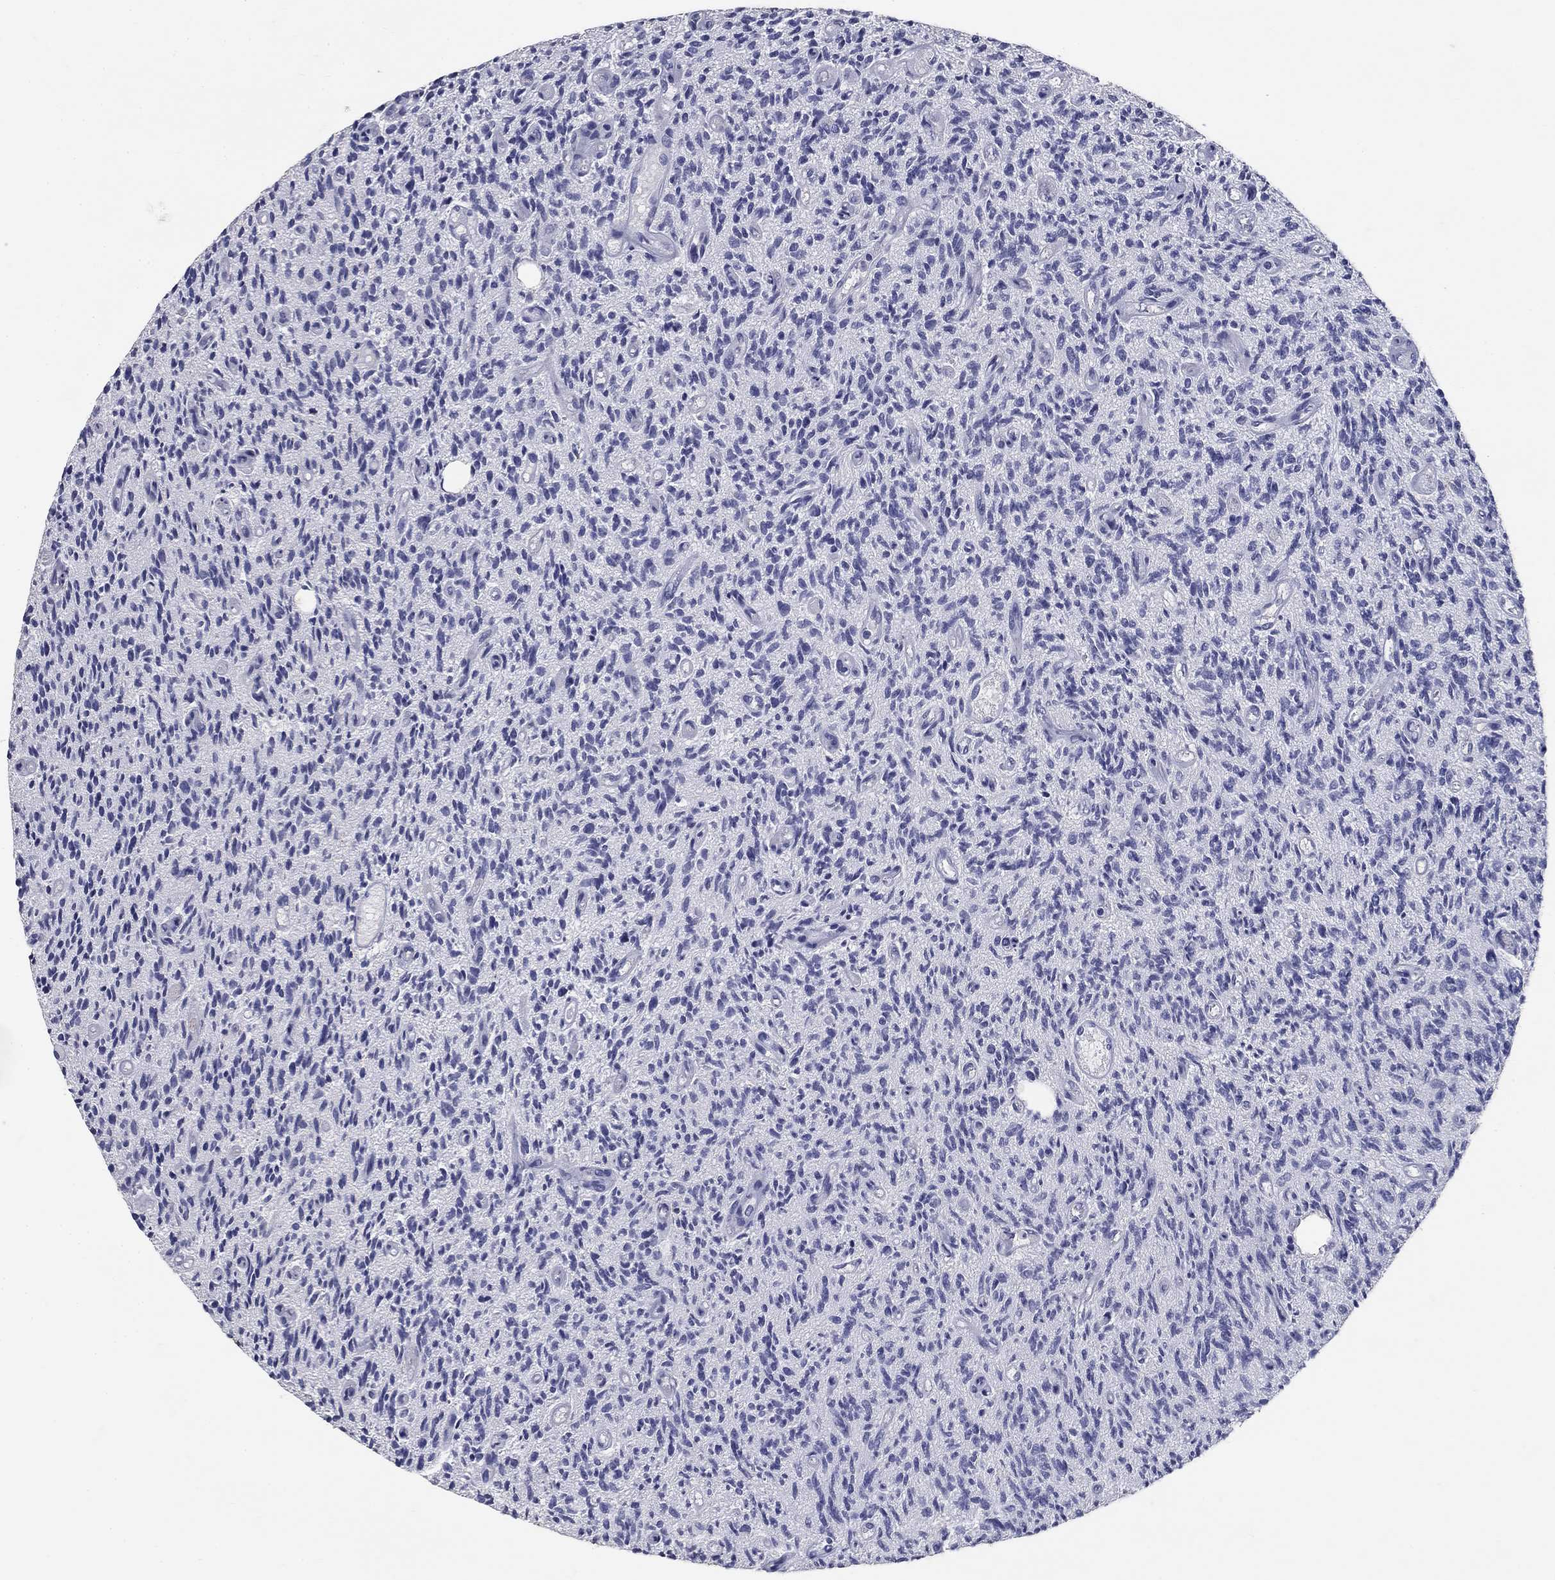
{"staining": {"intensity": "negative", "quantity": "none", "location": "none"}, "tissue": "glioma", "cell_type": "Tumor cells", "image_type": "cancer", "snomed": [{"axis": "morphology", "description": "Glioma, malignant, High grade"}, {"axis": "topography", "description": "Brain"}], "caption": "High magnification brightfield microscopy of glioma stained with DAB (brown) and counterstained with hematoxylin (blue): tumor cells show no significant positivity.", "gene": "POMC", "patient": {"sex": "male", "age": 64}}